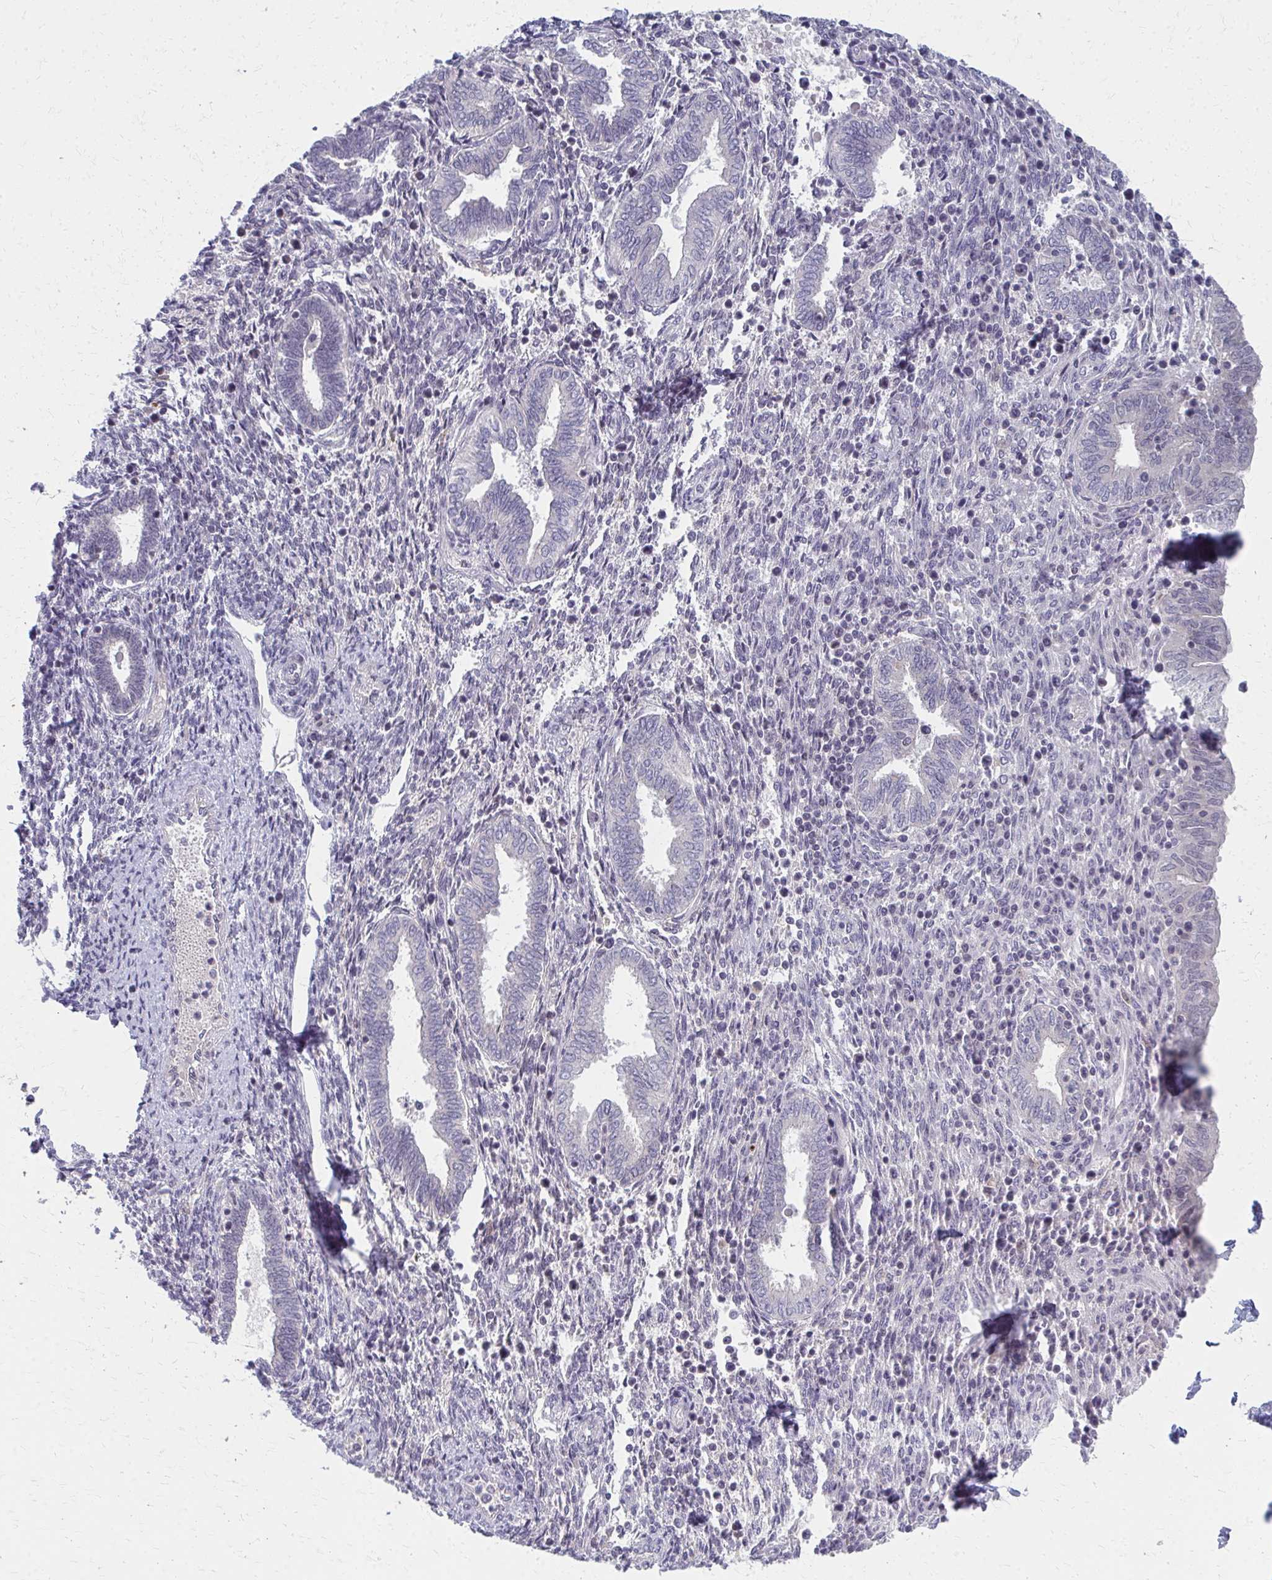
{"staining": {"intensity": "negative", "quantity": "none", "location": "none"}, "tissue": "endometrium", "cell_type": "Cells in endometrial stroma", "image_type": "normal", "snomed": [{"axis": "morphology", "description": "Normal tissue, NOS"}, {"axis": "topography", "description": "Endometrium"}], "caption": "High magnification brightfield microscopy of normal endometrium stained with DAB (3,3'-diaminobenzidine) (brown) and counterstained with hematoxylin (blue): cells in endometrial stroma show no significant positivity.", "gene": "NUDT16", "patient": {"sex": "female", "age": 42}}